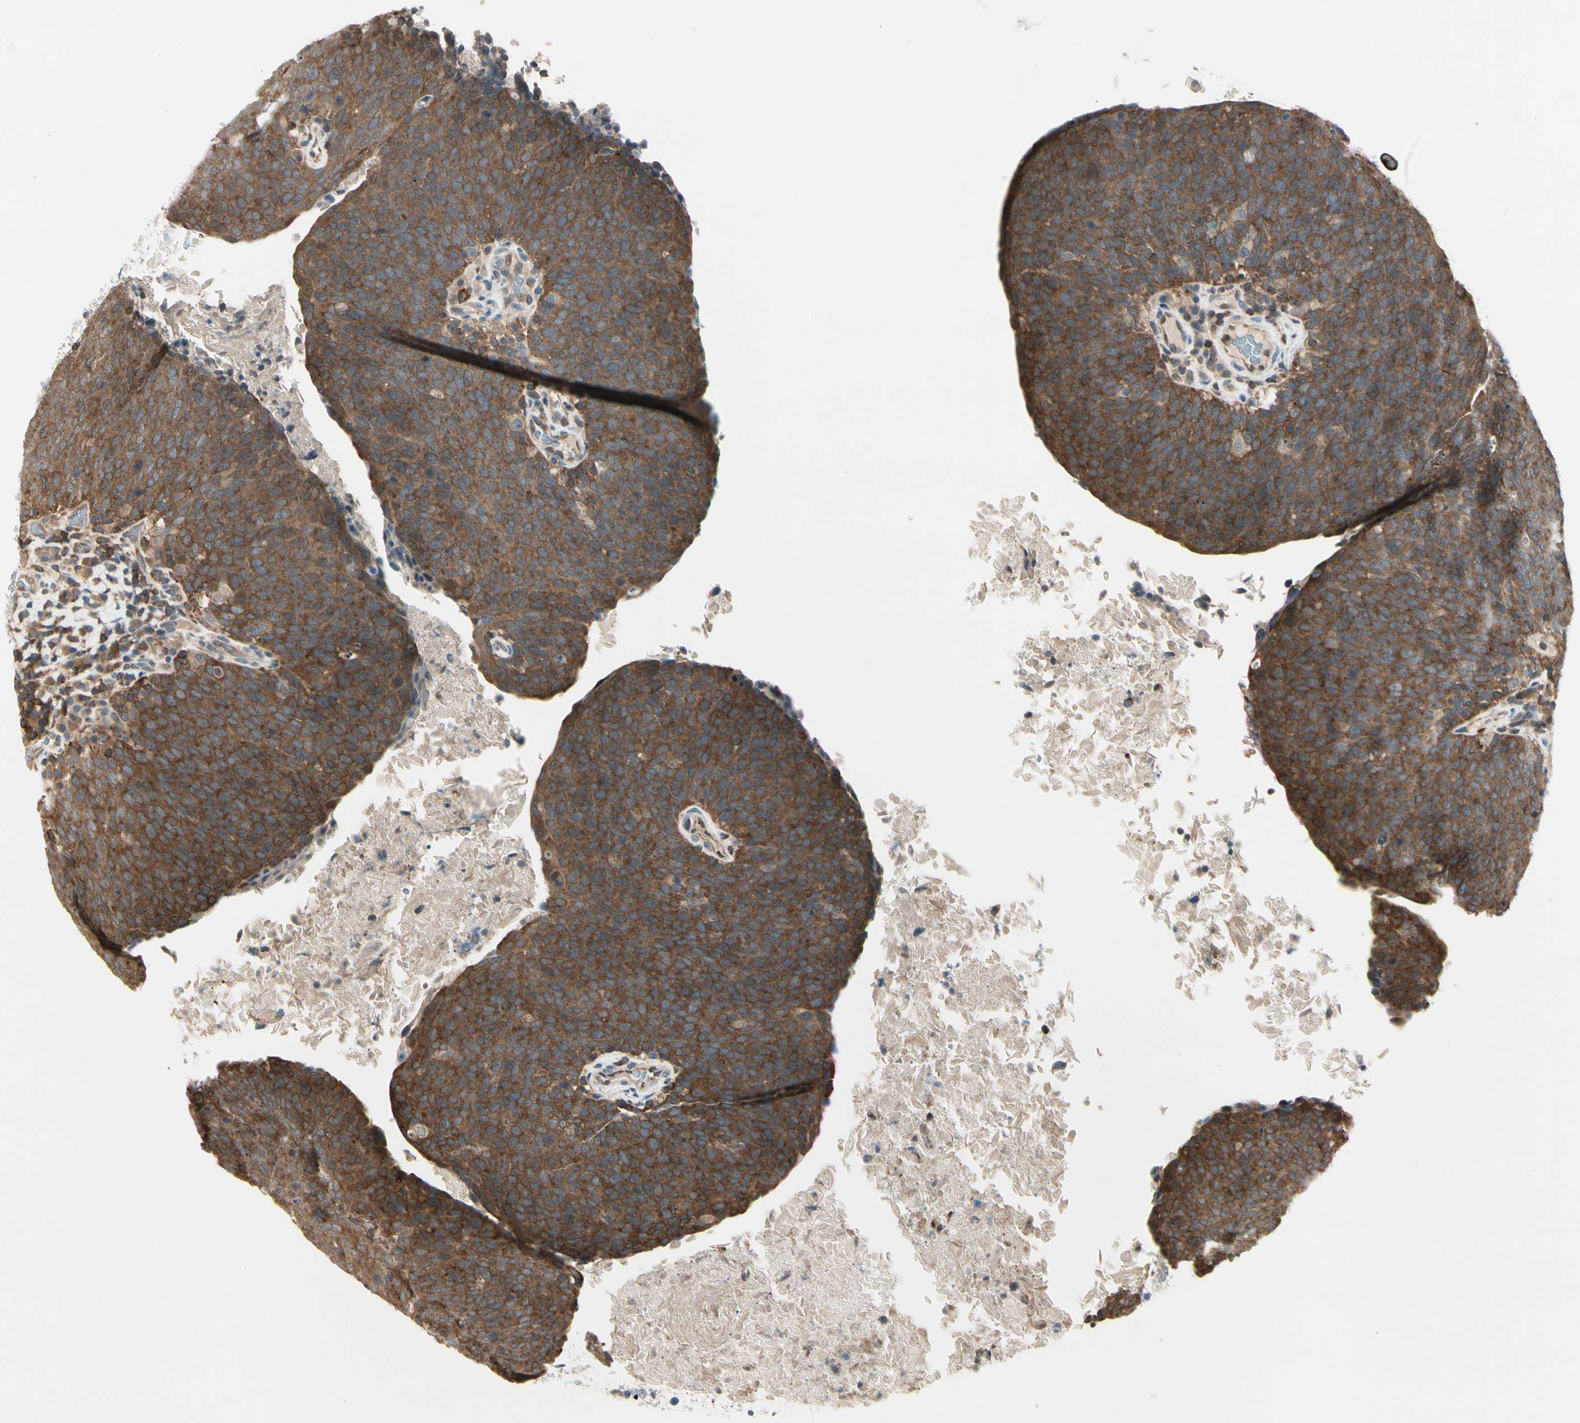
{"staining": {"intensity": "strong", "quantity": ">75%", "location": "cytoplasmic/membranous"}, "tissue": "head and neck cancer", "cell_type": "Tumor cells", "image_type": "cancer", "snomed": [{"axis": "morphology", "description": "Squamous cell carcinoma, NOS"}, {"axis": "morphology", "description": "Squamous cell carcinoma, metastatic, NOS"}, {"axis": "topography", "description": "Lymph node"}, {"axis": "topography", "description": "Head-Neck"}], "caption": "About >75% of tumor cells in human head and neck cancer display strong cytoplasmic/membranous protein positivity as visualized by brown immunohistochemical staining.", "gene": "OXSR1", "patient": {"sex": "male", "age": 62}}